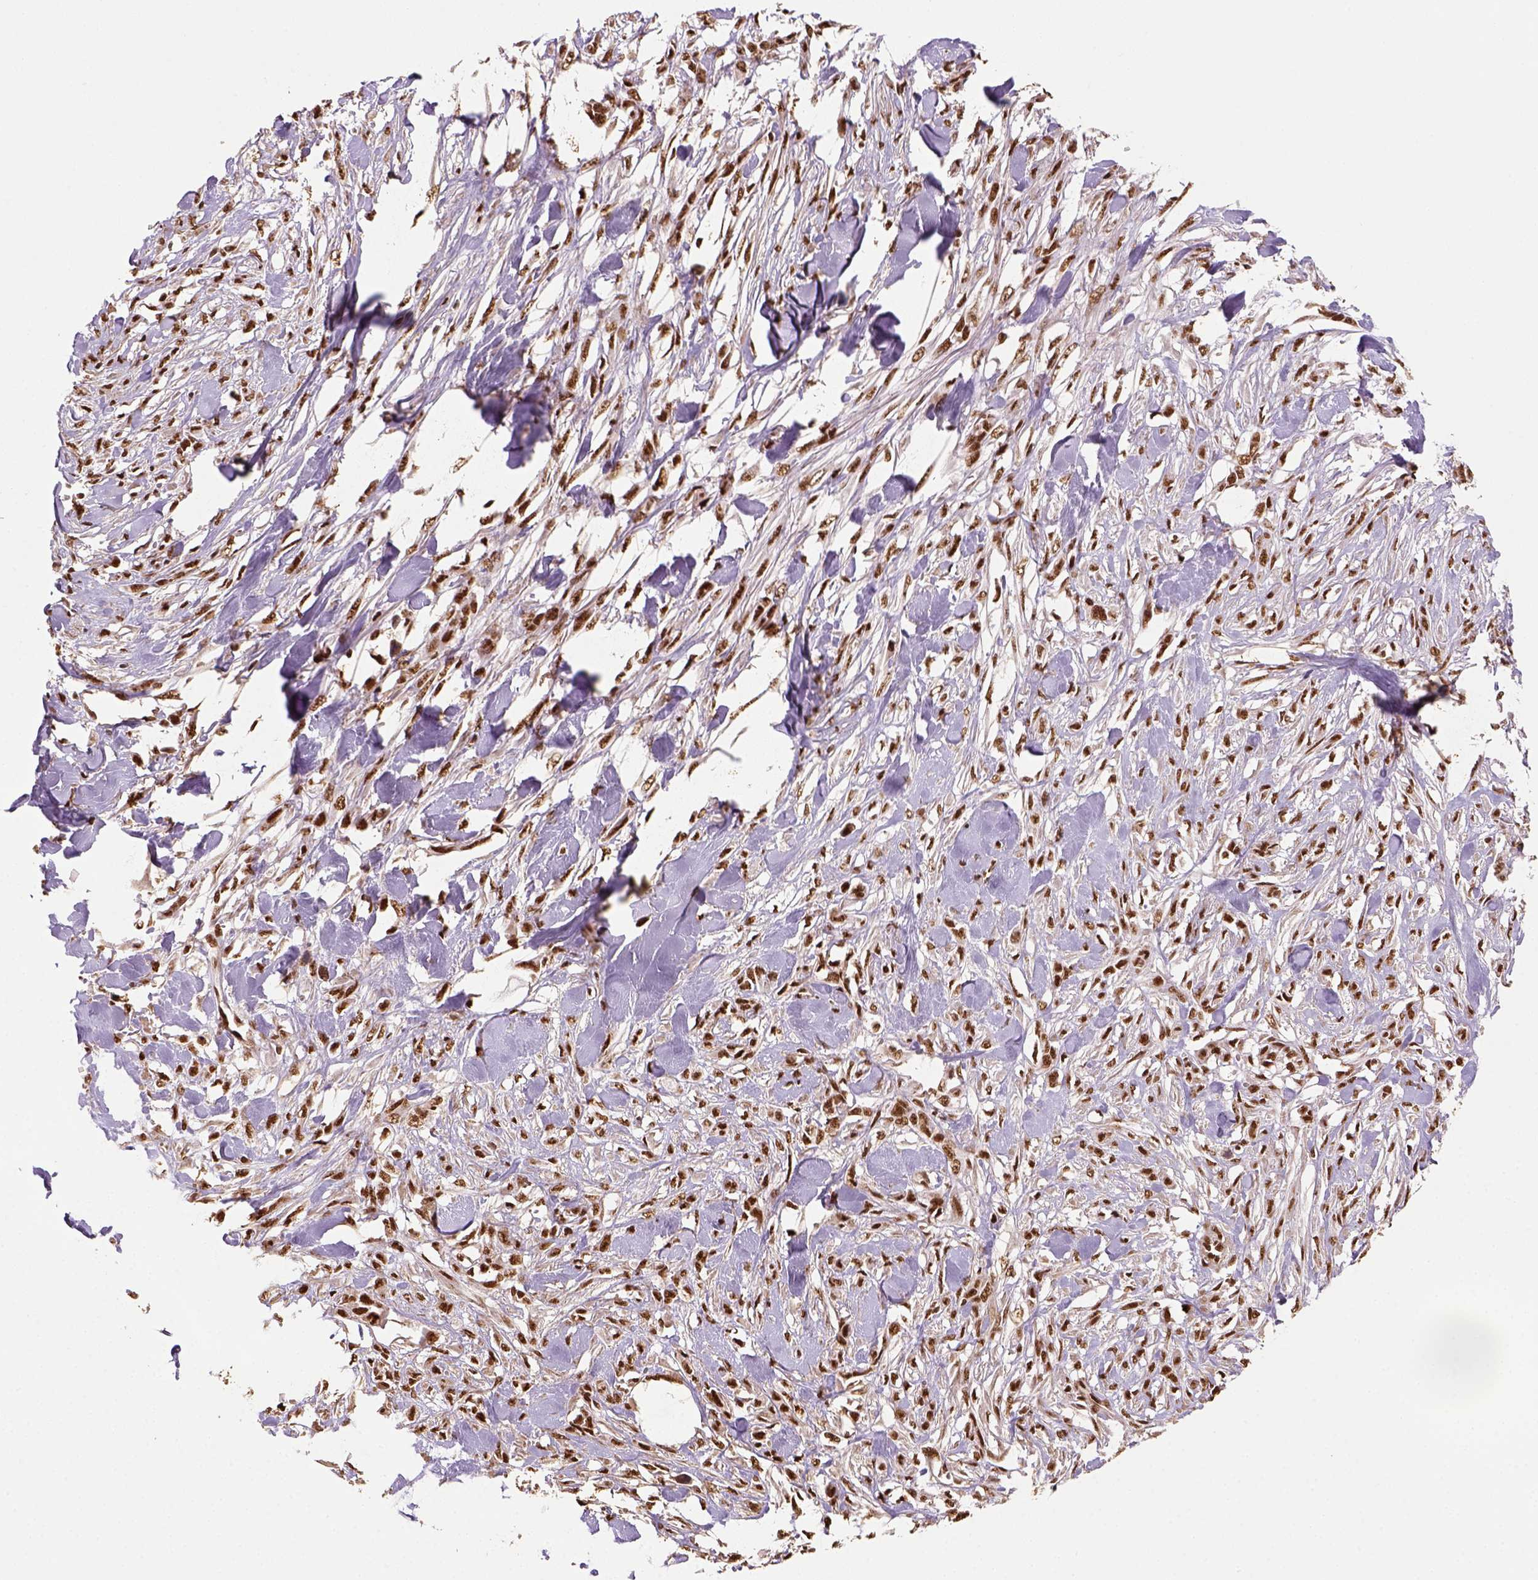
{"staining": {"intensity": "strong", "quantity": ">75%", "location": "nuclear"}, "tissue": "skin cancer", "cell_type": "Tumor cells", "image_type": "cancer", "snomed": [{"axis": "morphology", "description": "Squamous cell carcinoma, NOS"}, {"axis": "topography", "description": "Skin"}], "caption": "Immunohistochemical staining of human skin cancer (squamous cell carcinoma) displays strong nuclear protein positivity in about >75% of tumor cells. (DAB (3,3'-diaminobenzidine) IHC, brown staining for protein, blue staining for nuclei).", "gene": "CCAR1", "patient": {"sex": "female", "age": 59}}